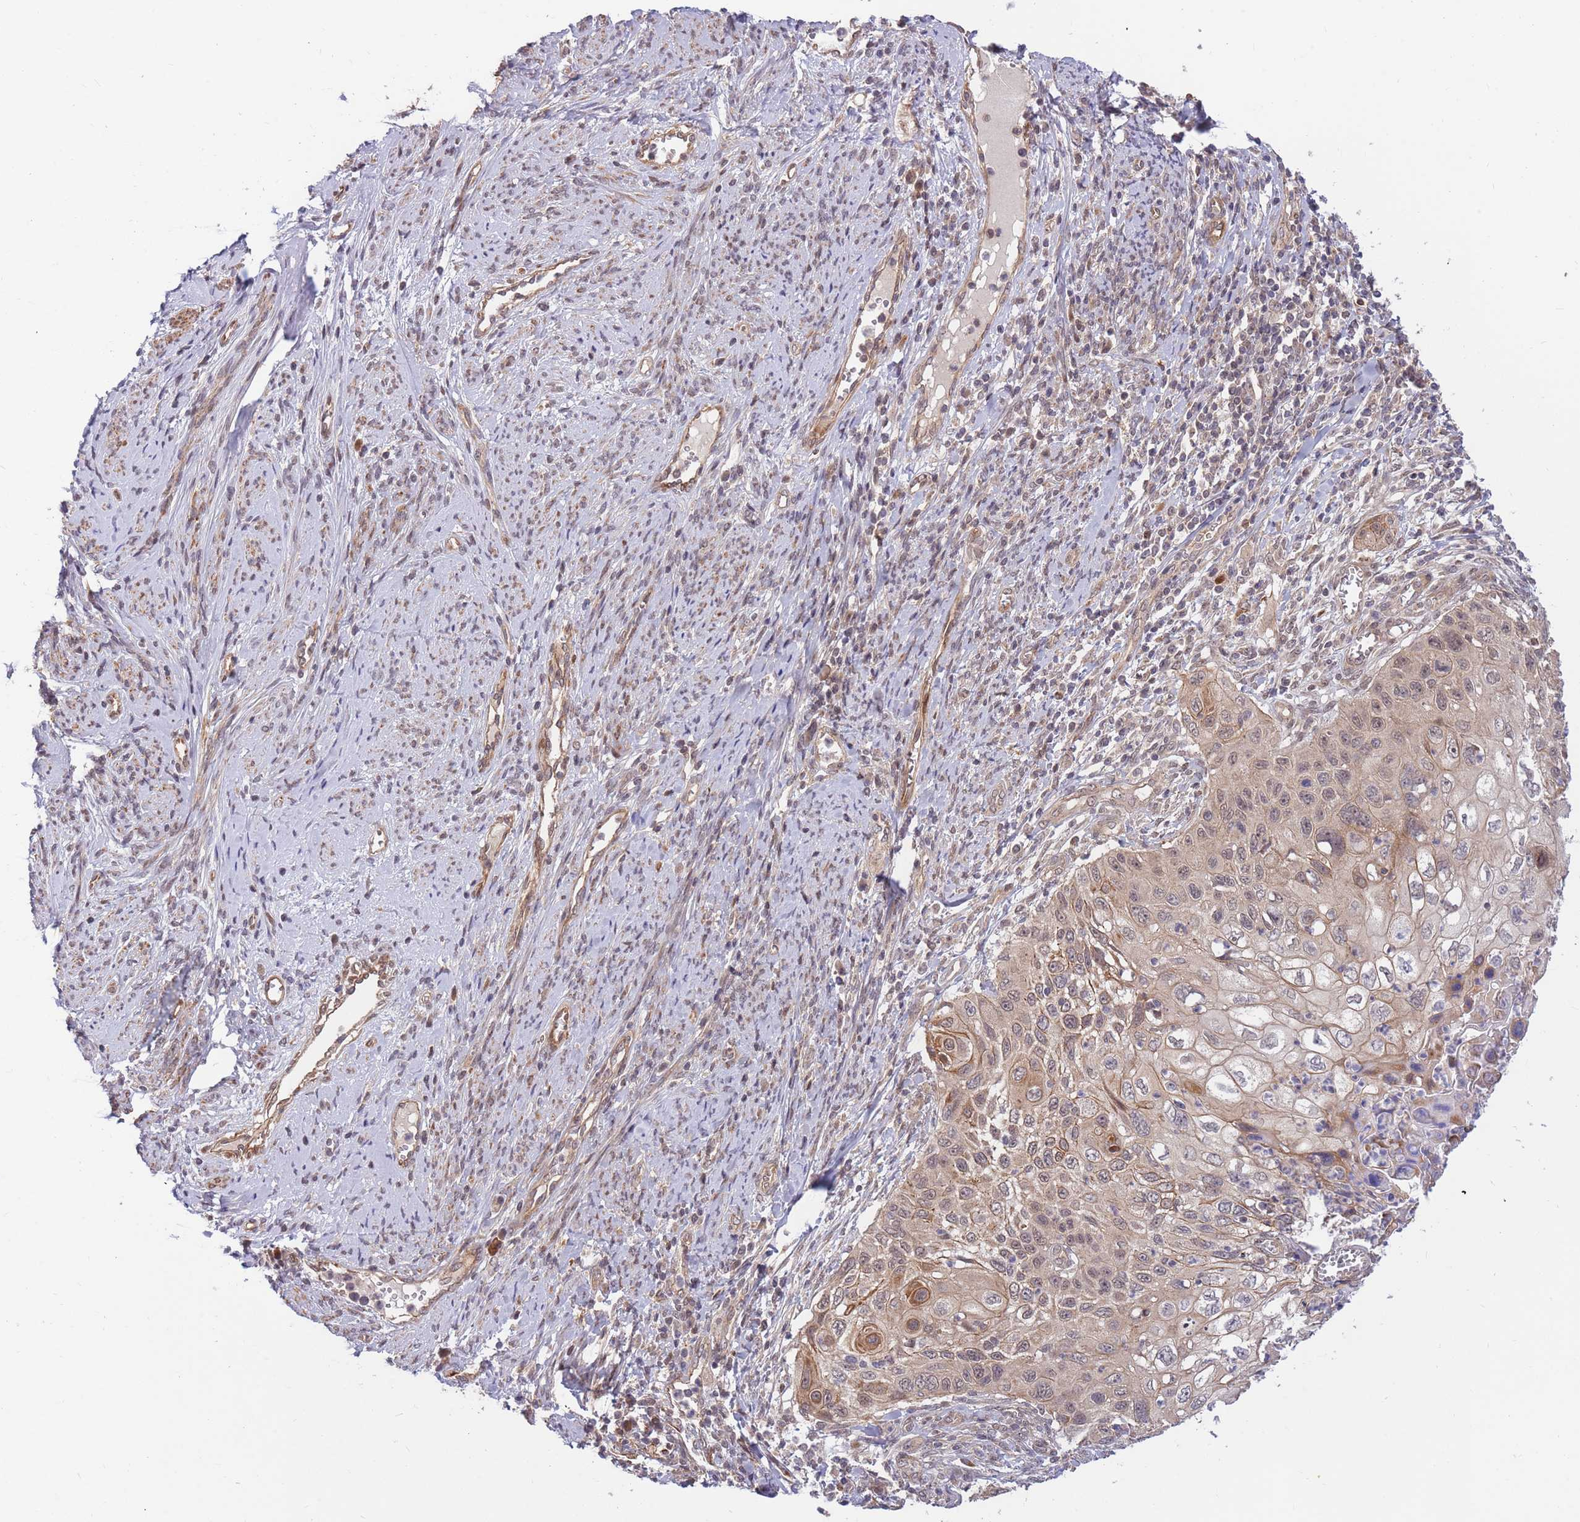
{"staining": {"intensity": "moderate", "quantity": ">75%", "location": "cytoplasmic/membranous"}, "tissue": "cervical cancer", "cell_type": "Tumor cells", "image_type": "cancer", "snomed": [{"axis": "morphology", "description": "Squamous cell carcinoma, NOS"}, {"axis": "topography", "description": "Cervix"}], "caption": "Protein staining exhibits moderate cytoplasmic/membranous staining in approximately >75% of tumor cells in cervical cancer (squamous cell carcinoma).", "gene": "HAUS3", "patient": {"sex": "female", "age": 70}}